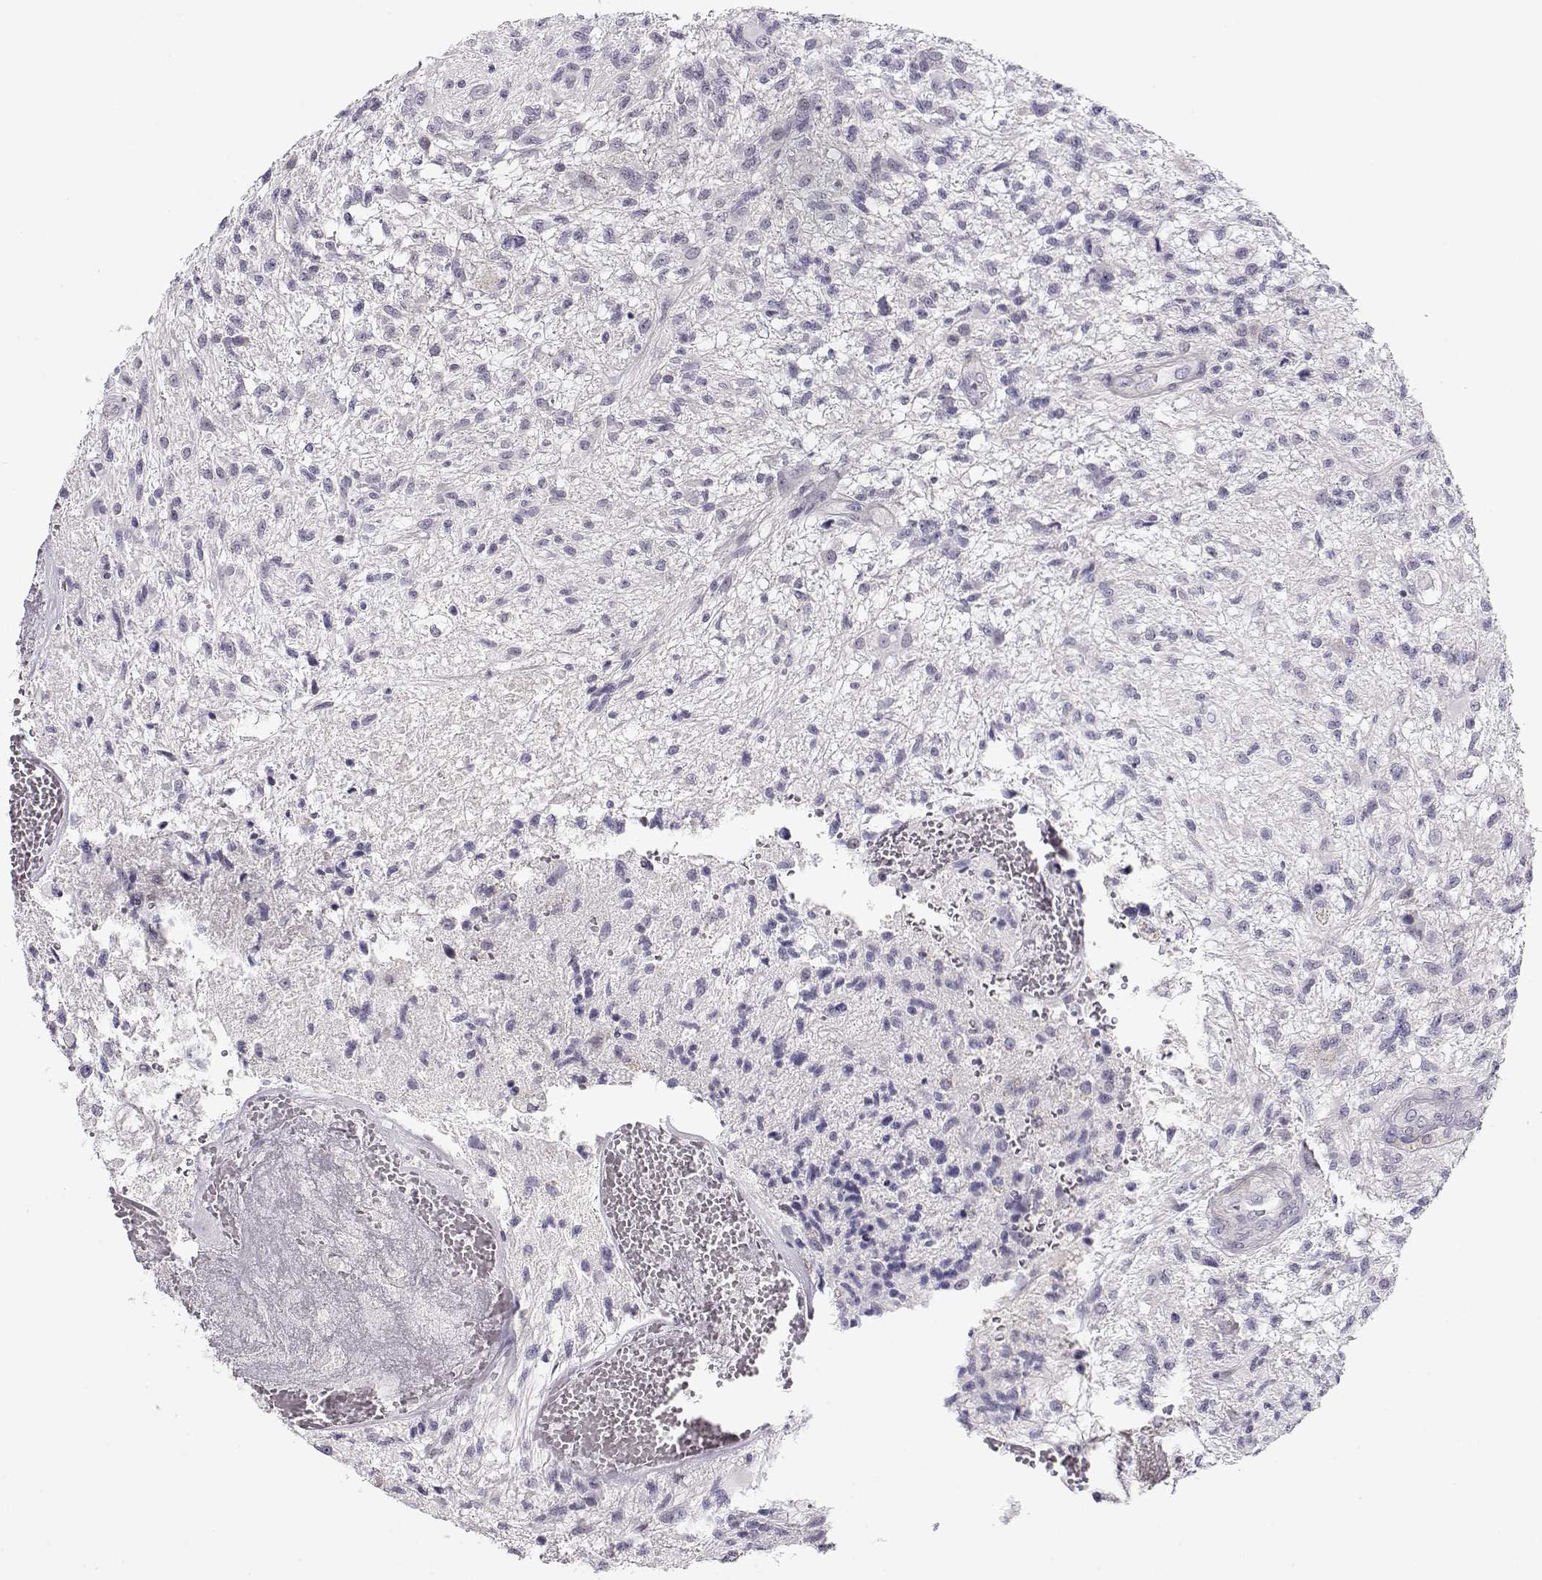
{"staining": {"intensity": "negative", "quantity": "none", "location": "none"}, "tissue": "glioma", "cell_type": "Tumor cells", "image_type": "cancer", "snomed": [{"axis": "morphology", "description": "Glioma, malignant, High grade"}, {"axis": "topography", "description": "Brain"}], "caption": "Protein analysis of malignant glioma (high-grade) demonstrates no significant staining in tumor cells.", "gene": "CRX", "patient": {"sex": "male", "age": 56}}